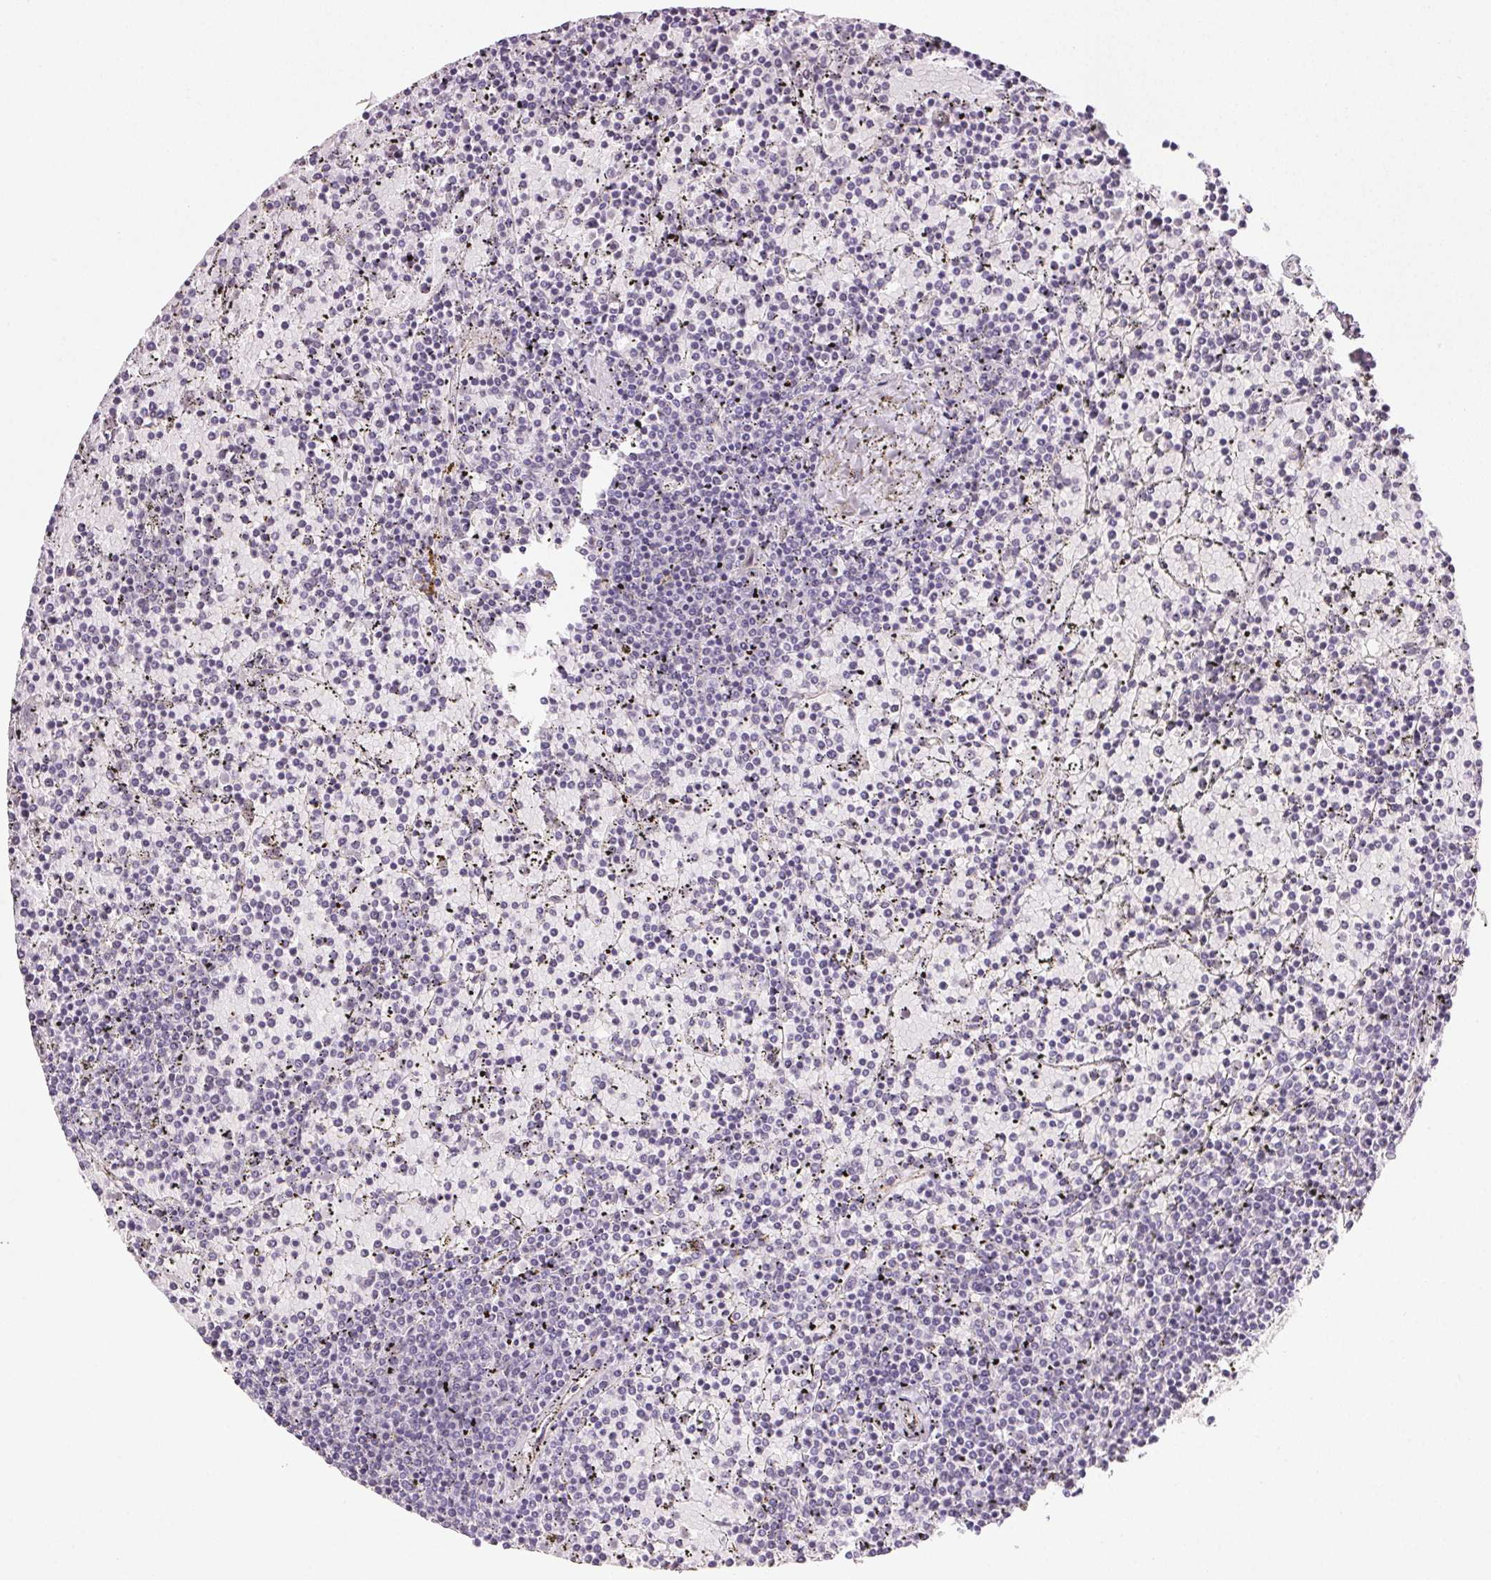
{"staining": {"intensity": "negative", "quantity": "none", "location": "none"}, "tissue": "lymphoma", "cell_type": "Tumor cells", "image_type": "cancer", "snomed": [{"axis": "morphology", "description": "Malignant lymphoma, non-Hodgkin's type, Low grade"}, {"axis": "topography", "description": "Spleen"}], "caption": "The photomicrograph demonstrates no staining of tumor cells in malignant lymphoma, non-Hodgkin's type (low-grade).", "gene": "PLCB1", "patient": {"sex": "female", "age": 77}}